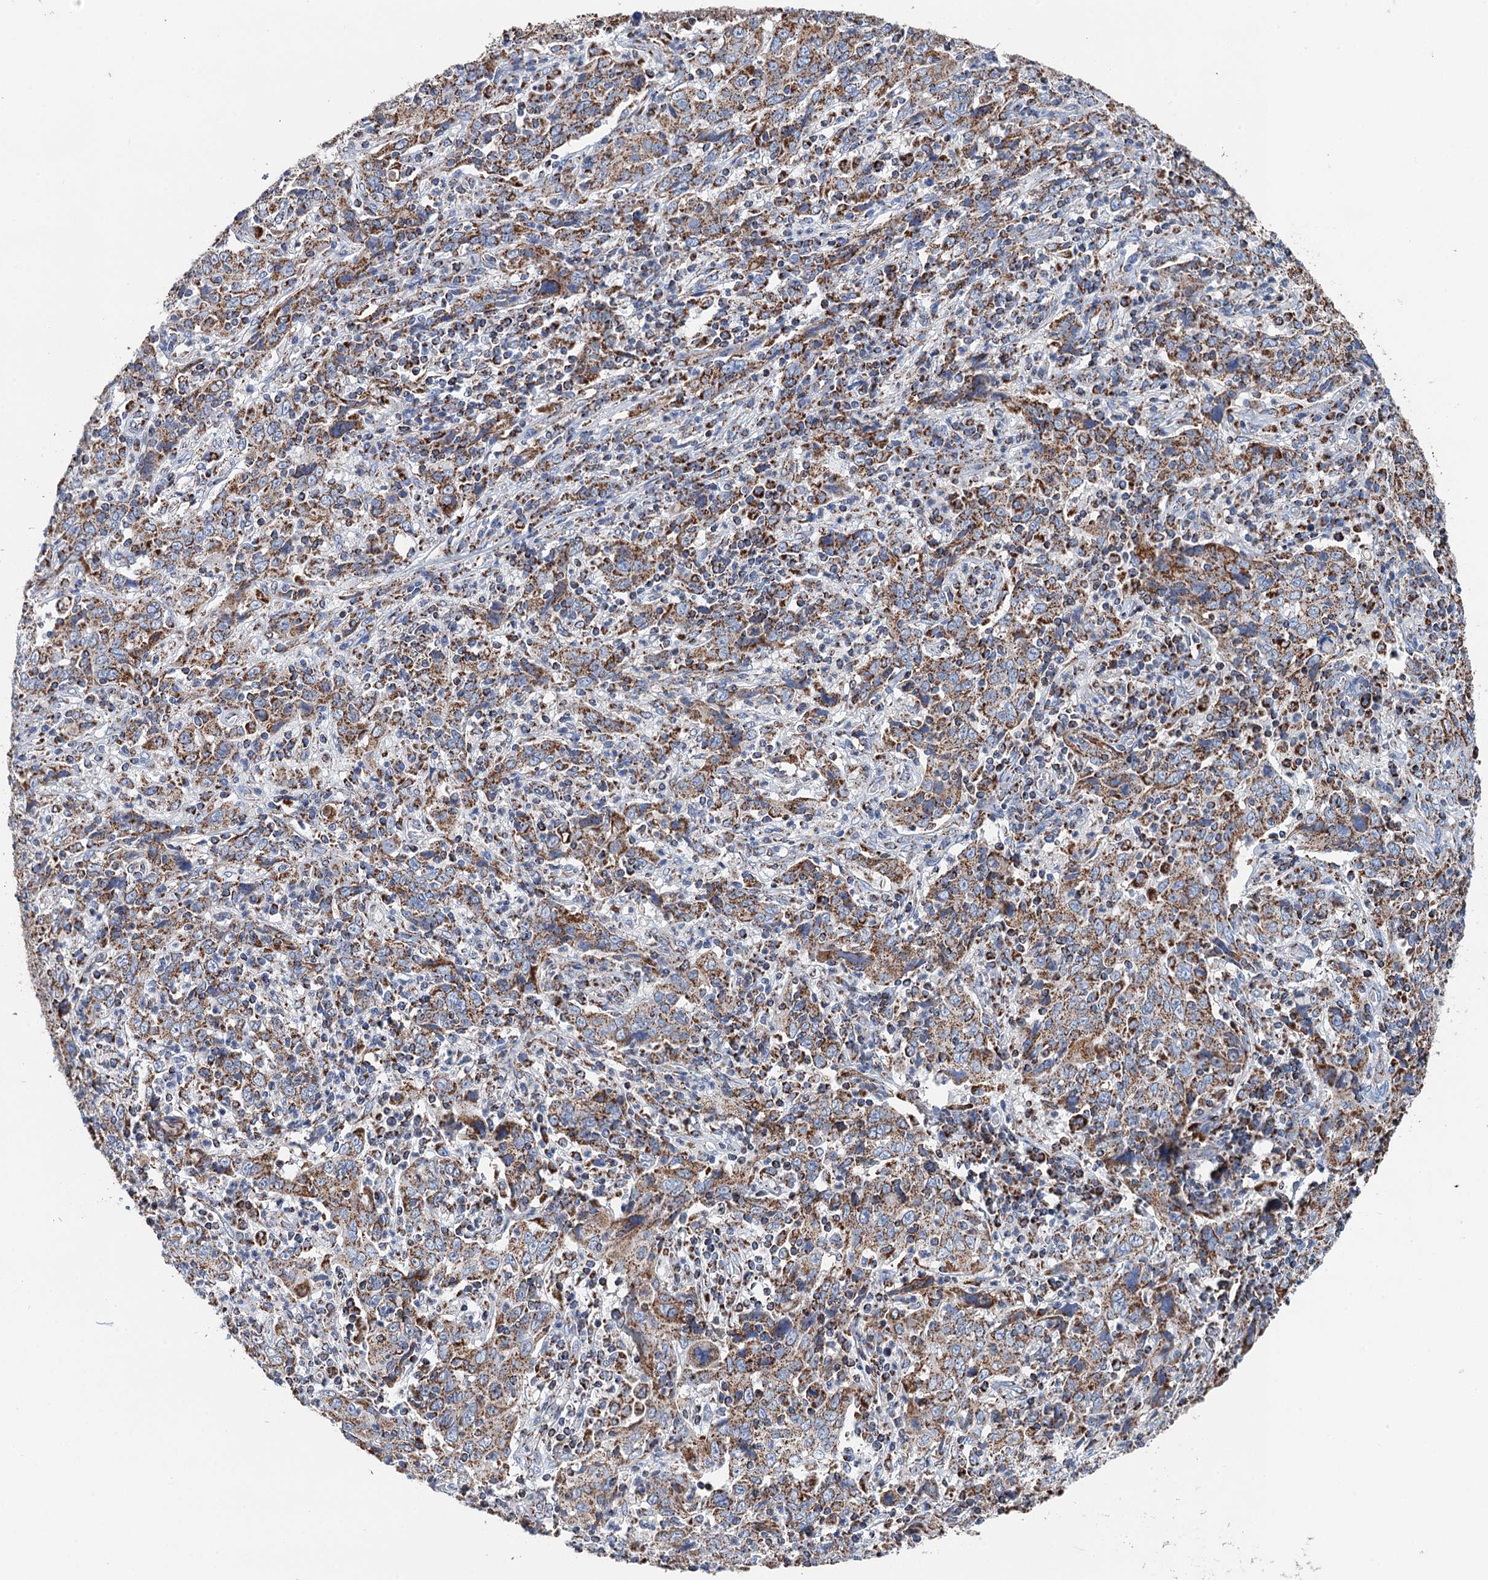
{"staining": {"intensity": "moderate", "quantity": ">75%", "location": "cytoplasmic/membranous"}, "tissue": "cervical cancer", "cell_type": "Tumor cells", "image_type": "cancer", "snomed": [{"axis": "morphology", "description": "Squamous cell carcinoma, NOS"}, {"axis": "topography", "description": "Cervix"}], "caption": "DAB immunohistochemical staining of human cervical squamous cell carcinoma demonstrates moderate cytoplasmic/membranous protein expression in approximately >75% of tumor cells. The staining was performed using DAB, with brown indicating positive protein expression. Nuclei are stained blue with hematoxylin.", "gene": "IVD", "patient": {"sex": "female", "age": 46}}